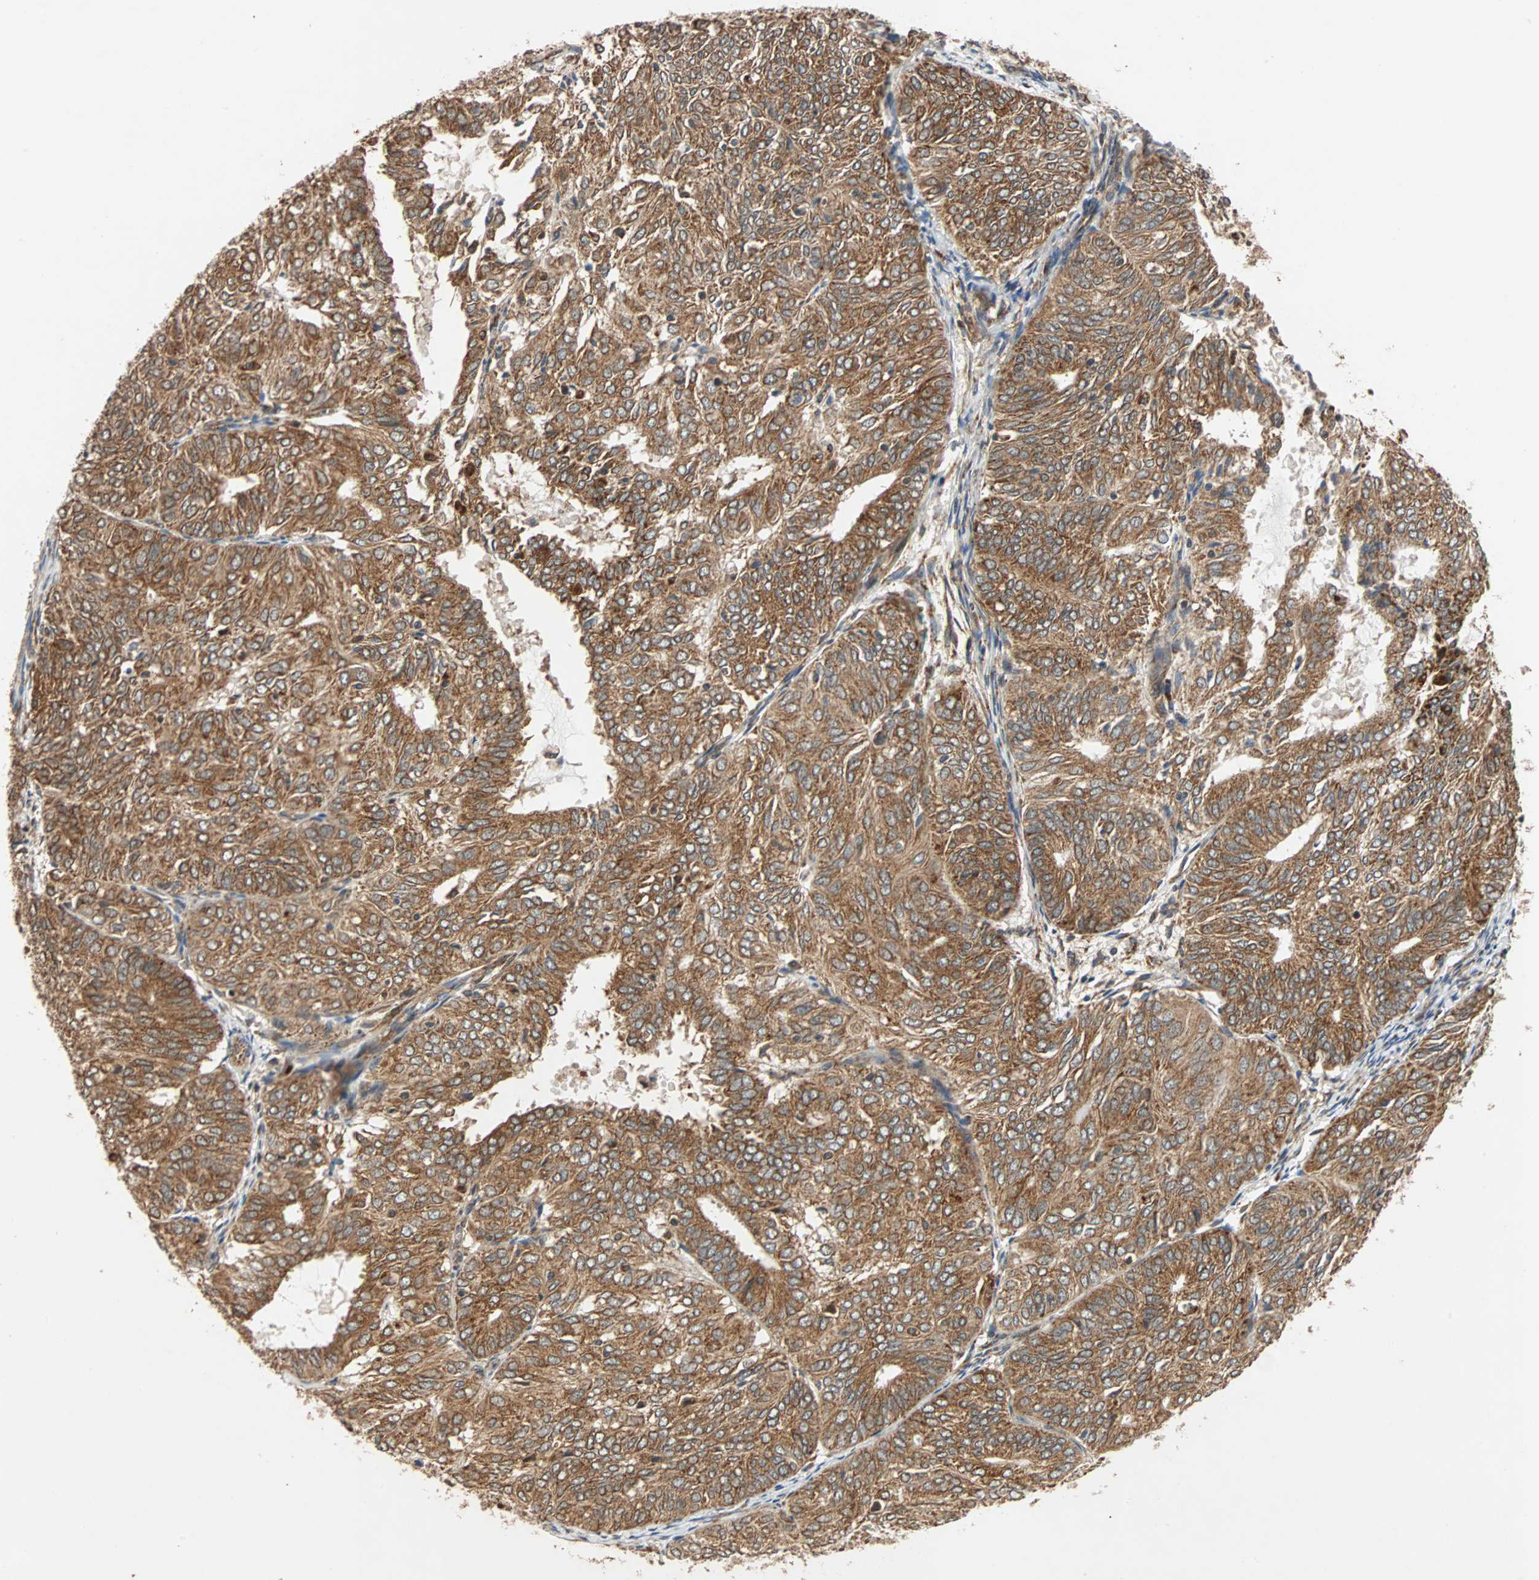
{"staining": {"intensity": "moderate", "quantity": ">75%", "location": "cytoplasmic/membranous"}, "tissue": "endometrial cancer", "cell_type": "Tumor cells", "image_type": "cancer", "snomed": [{"axis": "morphology", "description": "Adenocarcinoma, NOS"}, {"axis": "topography", "description": "Uterus"}], "caption": "Moderate cytoplasmic/membranous expression for a protein is appreciated in approximately >75% of tumor cells of endometrial cancer (adenocarcinoma) using IHC.", "gene": "AUP1", "patient": {"sex": "female", "age": 60}}